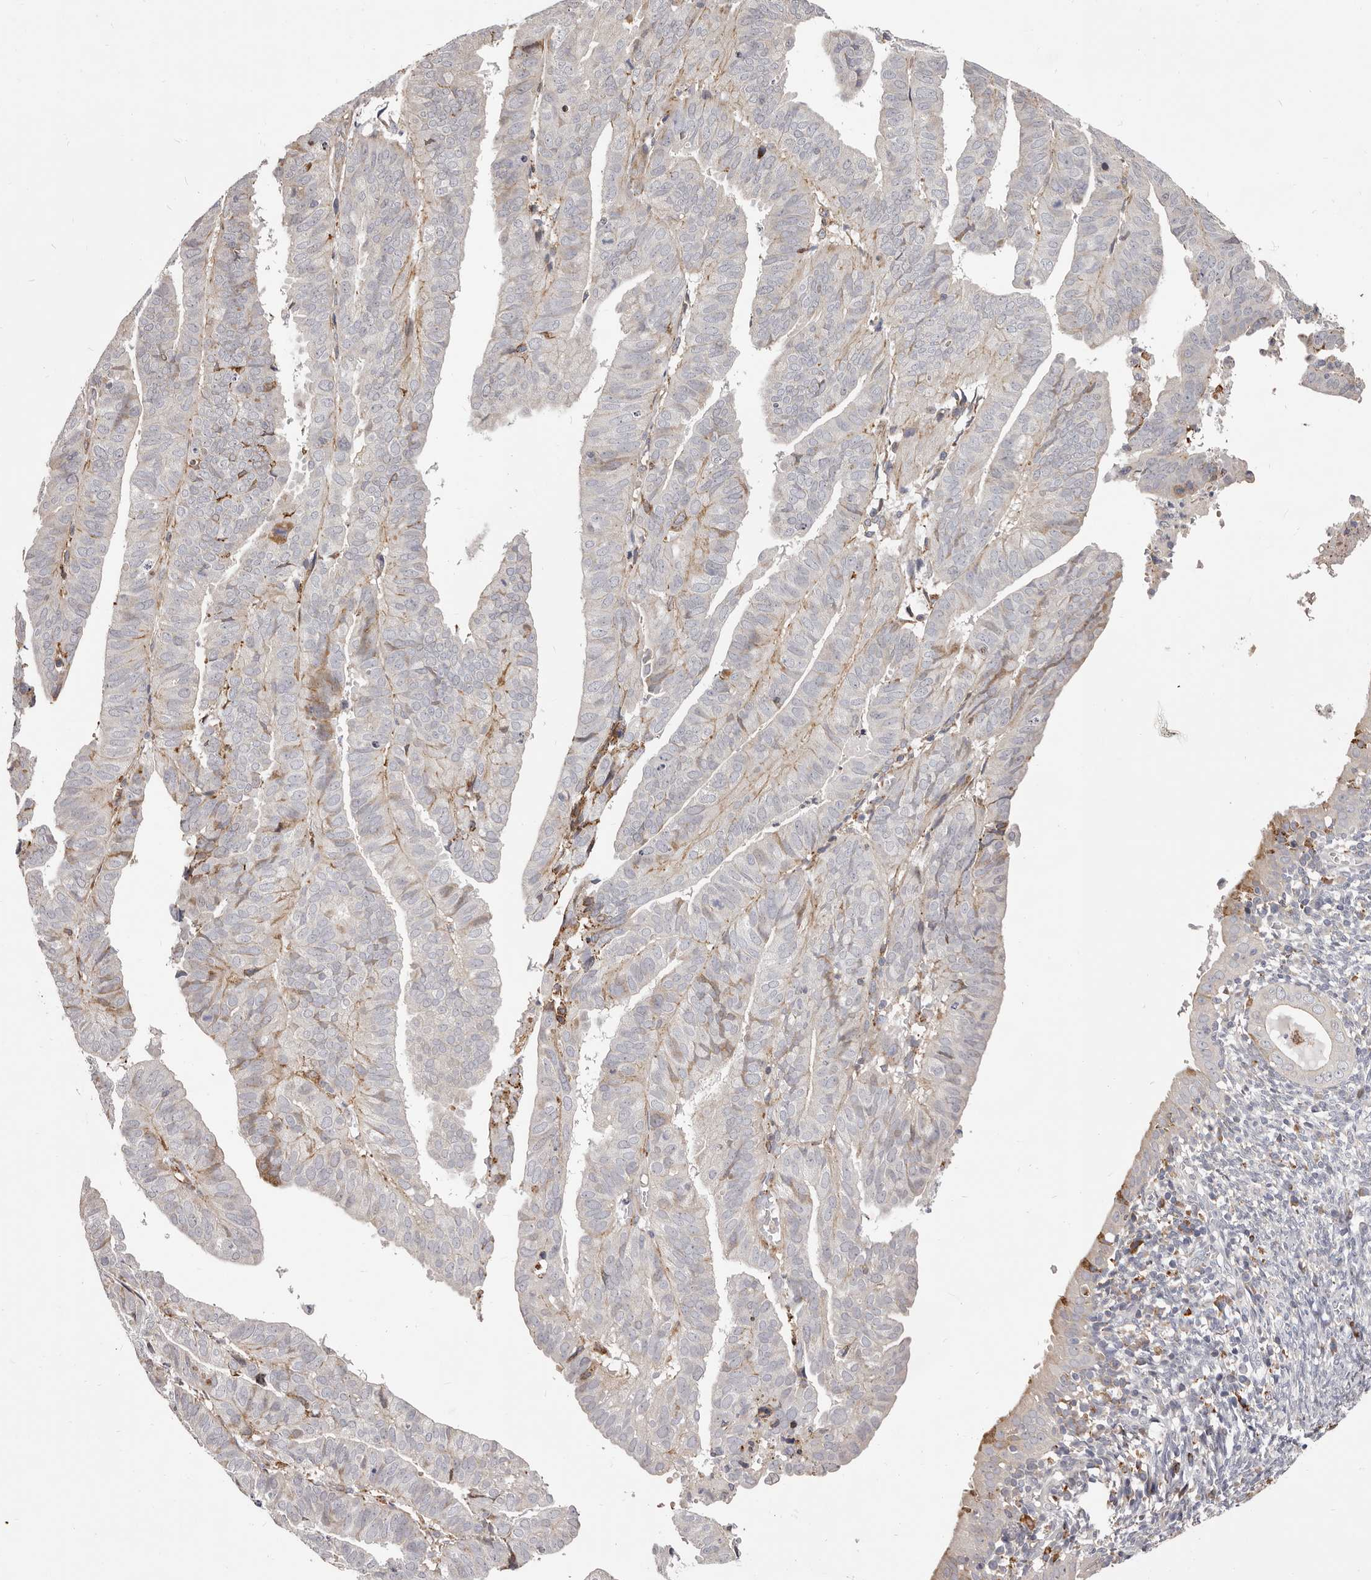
{"staining": {"intensity": "negative", "quantity": "none", "location": "none"}, "tissue": "endometrial cancer", "cell_type": "Tumor cells", "image_type": "cancer", "snomed": [{"axis": "morphology", "description": "Adenocarcinoma, NOS"}, {"axis": "topography", "description": "Uterus"}], "caption": "Endometrial cancer (adenocarcinoma) stained for a protein using immunohistochemistry demonstrates no positivity tumor cells.", "gene": "ALPK1", "patient": {"sex": "female", "age": 77}}